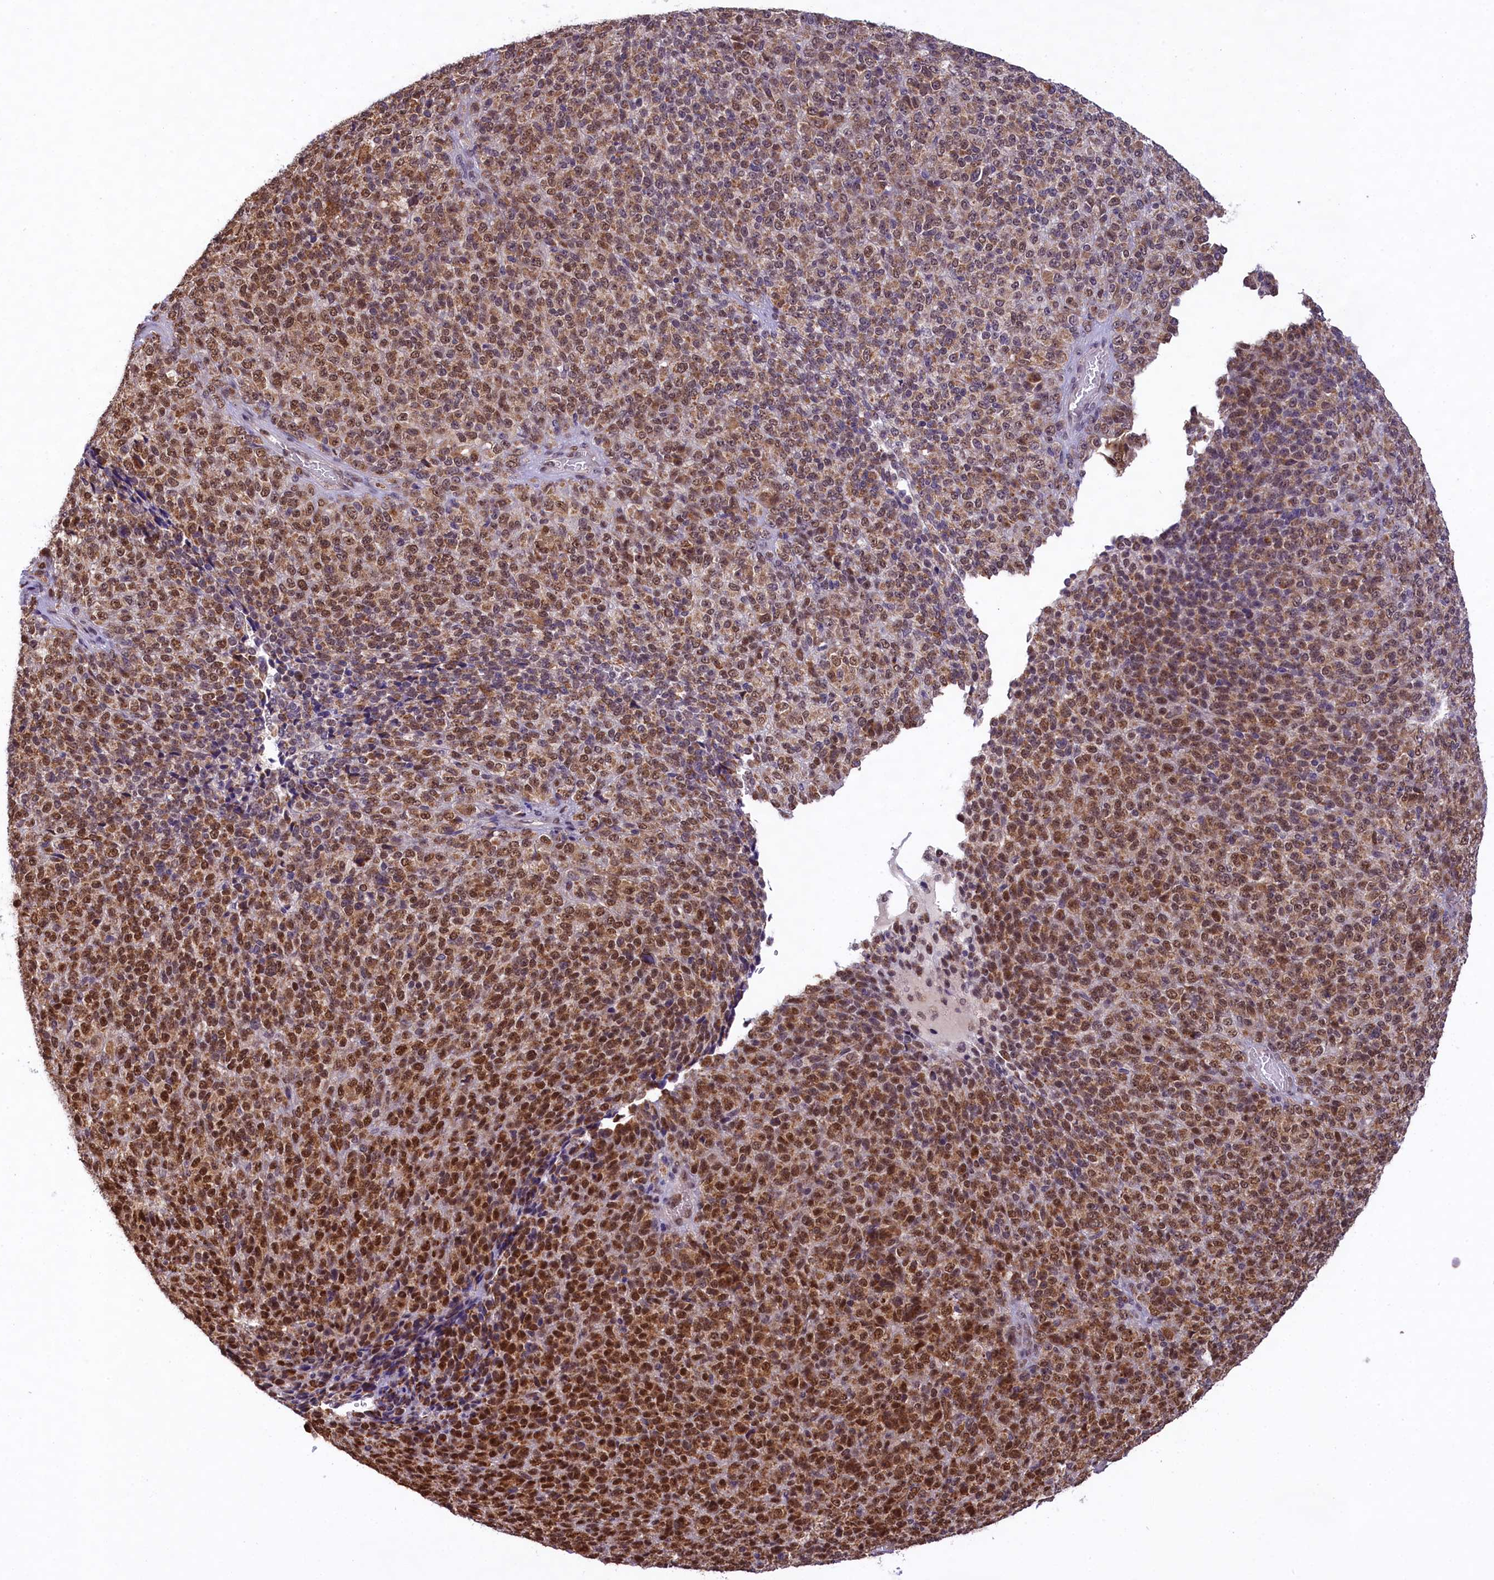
{"staining": {"intensity": "moderate", "quantity": ">75%", "location": "cytoplasmic/membranous,nuclear"}, "tissue": "melanoma", "cell_type": "Tumor cells", "image_type": "cancer", "snomed": [{"axis": "morphology", "description": "Malignant melanoma, Metastatic site"}, {"axis": "topography", "description": "Brain"}], "caption": "Immunohistochemical staining of malignant melanoma (metastatic site) reveals medium levels of moderate cytoplasmic/membranous and nuclear positivity in about >75% of tumor cells.", "gene": "CARD8", "patient": {"sex": "female", "age": 56}}